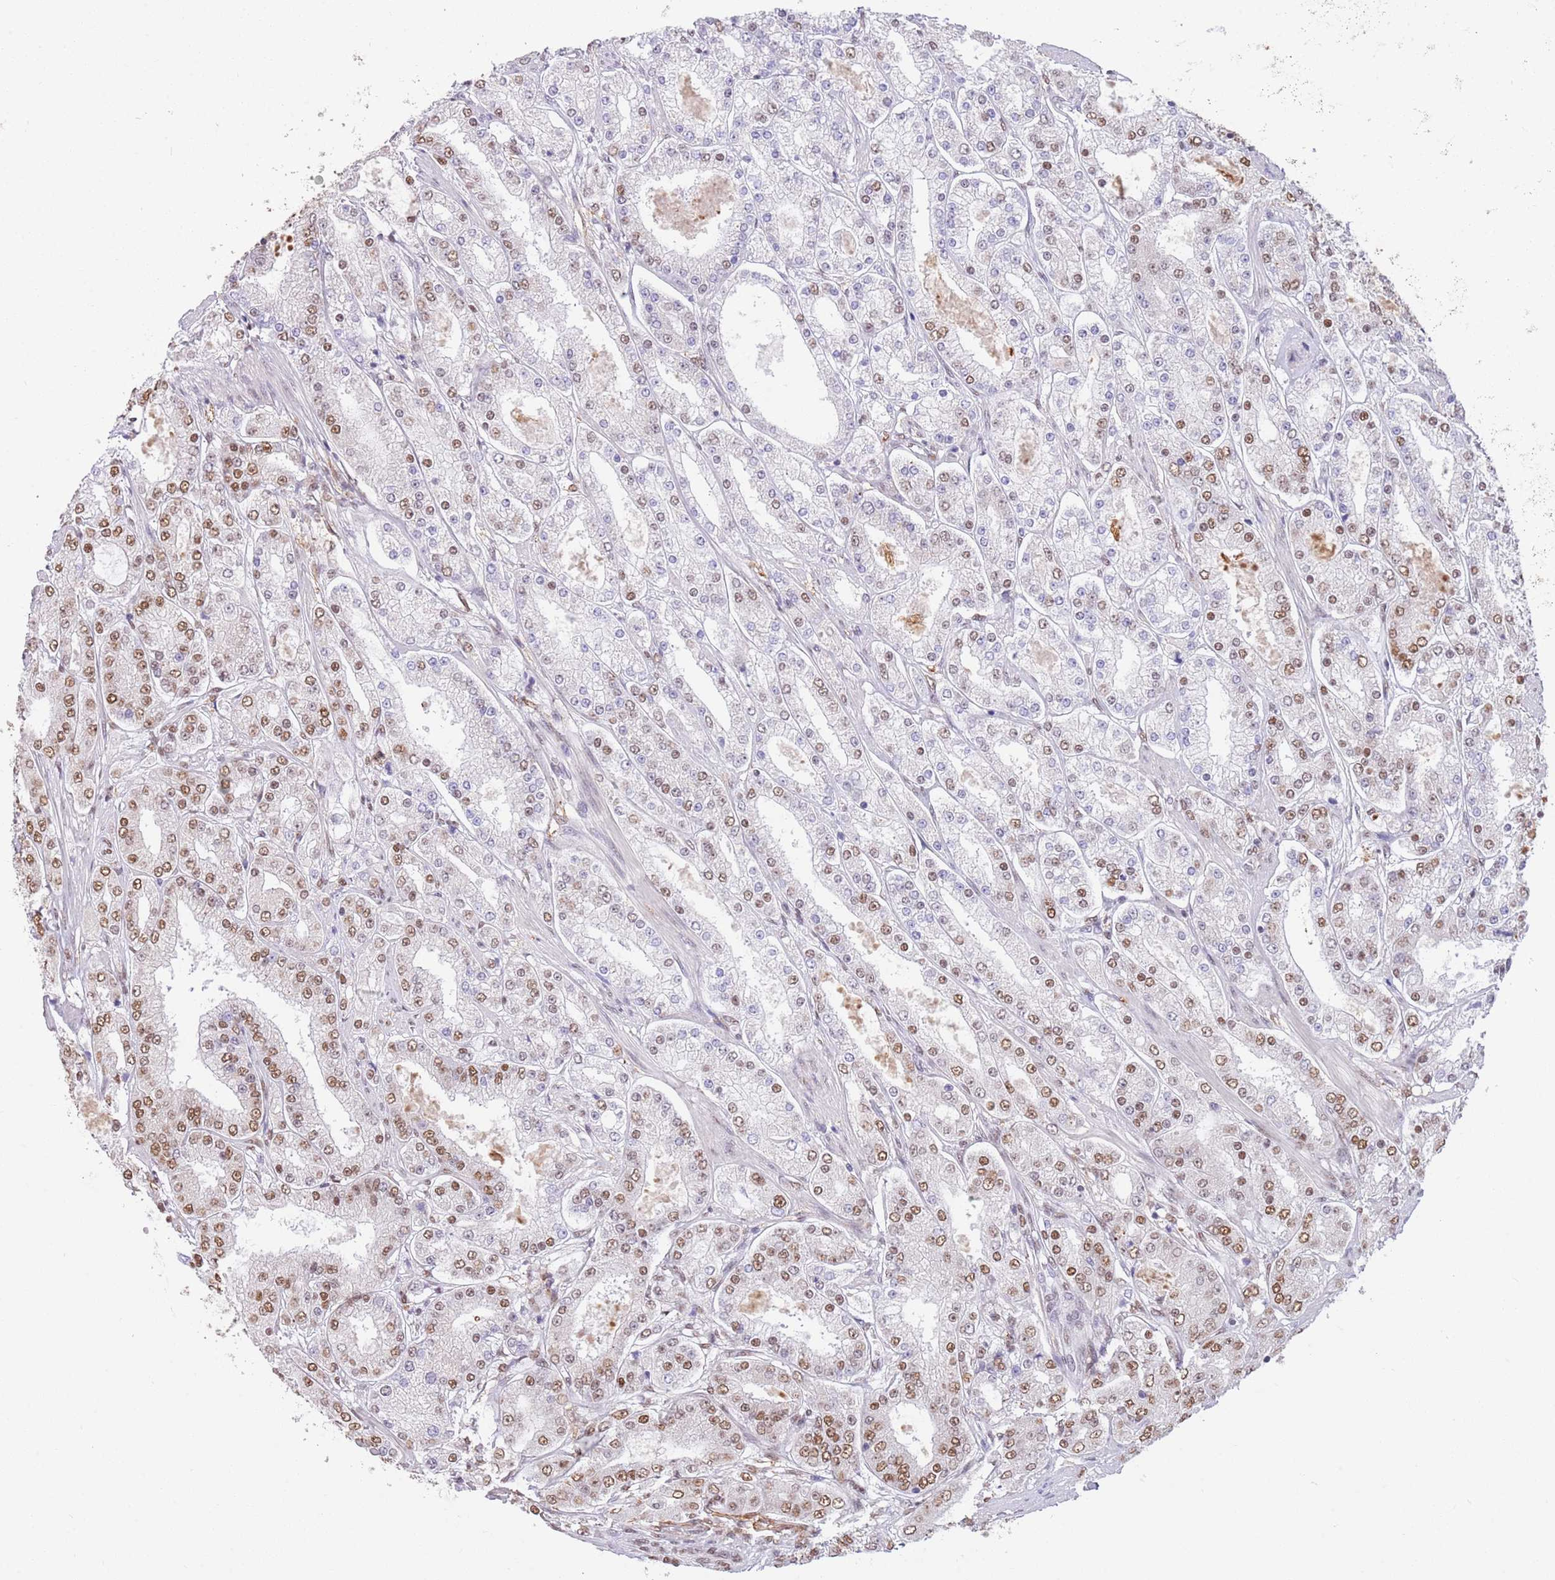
{"staining": {"intensity": "moderate", "quantity": "25%-75%", "location": "nuclear"}, "tissue": "prostate cancer", "cell_type": "Tumor cells", "image_type": "cancer", "snomed": [{"axis": "morphology", "description": "Adenocarcinoma, High grade"}, {"axis": "topography", "description": "Prostate"}], "caption": "A high-resolution micrograph shows immunohistochemistry (IHC) staining of prostate cancer (high-grade adenocarcinoma), which displays moderate nuclear expression in approximately 25%-75% of tumor cells.", "gene": "TRIM32", "patient": {"sex": "male", "age": 68}}